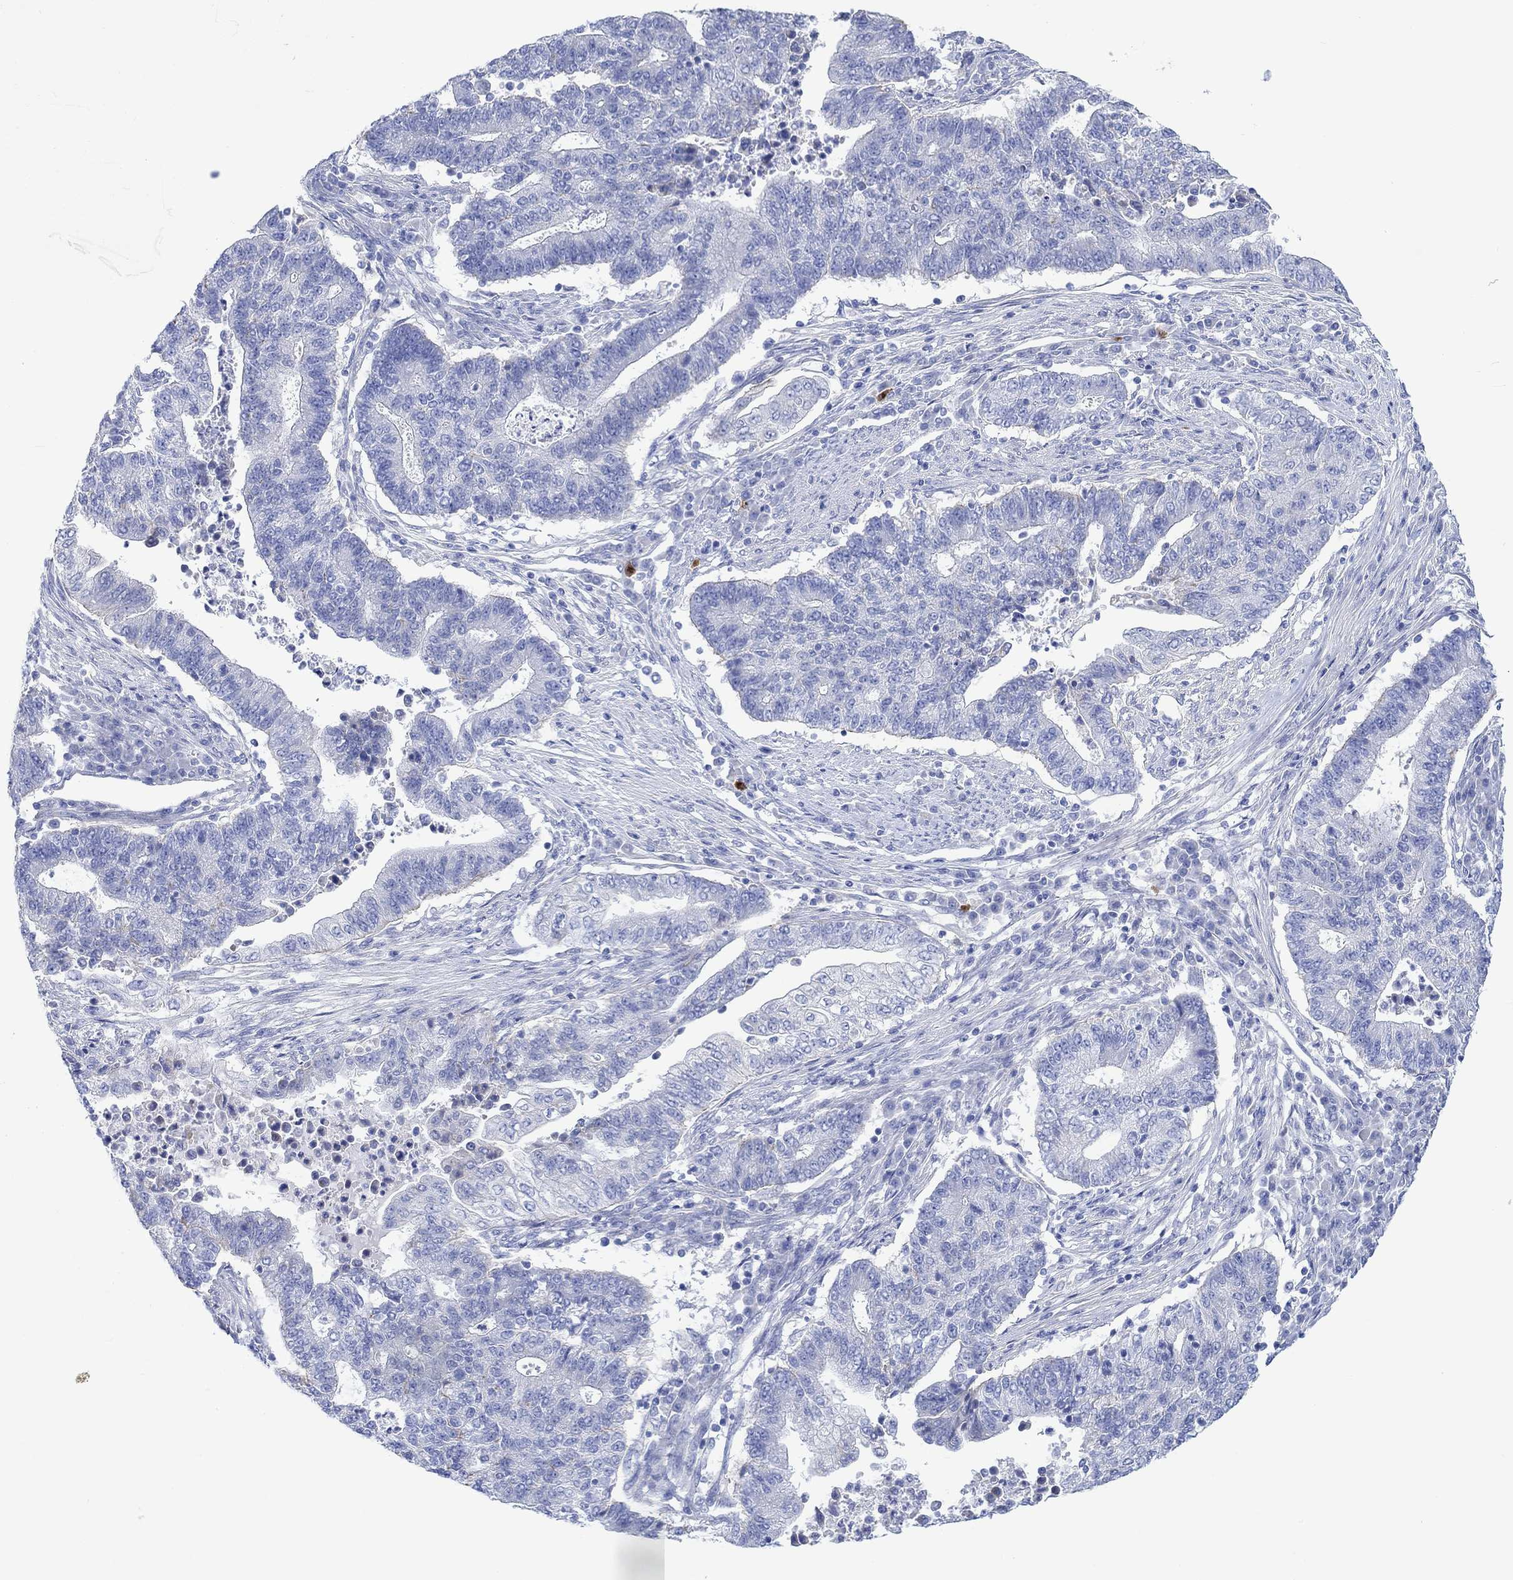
{"staining": {"intensity": "negative", "quantity": "none", "location": "none"}, "tissue": "endometrial cancer", "cell_type": "Tumor cells", "image_type": "cancer", "snomed": [{"axis": "morphology", "description": "Adenocarcinoma, NOS"}, {"axis": "topography", "description": "Uterus"}, {"axis": "topography", "description": "Endometrium"}], "caption": "Immunohistochemical staining of human endometrial adenocarcinoma demonstrates no significant expression in tumor cells. (DAB immunohistochemistry (IHC) with hematoxylin counter stain).", "gene": "REEP6", "patient": {"sex": "female", "age": 54}}